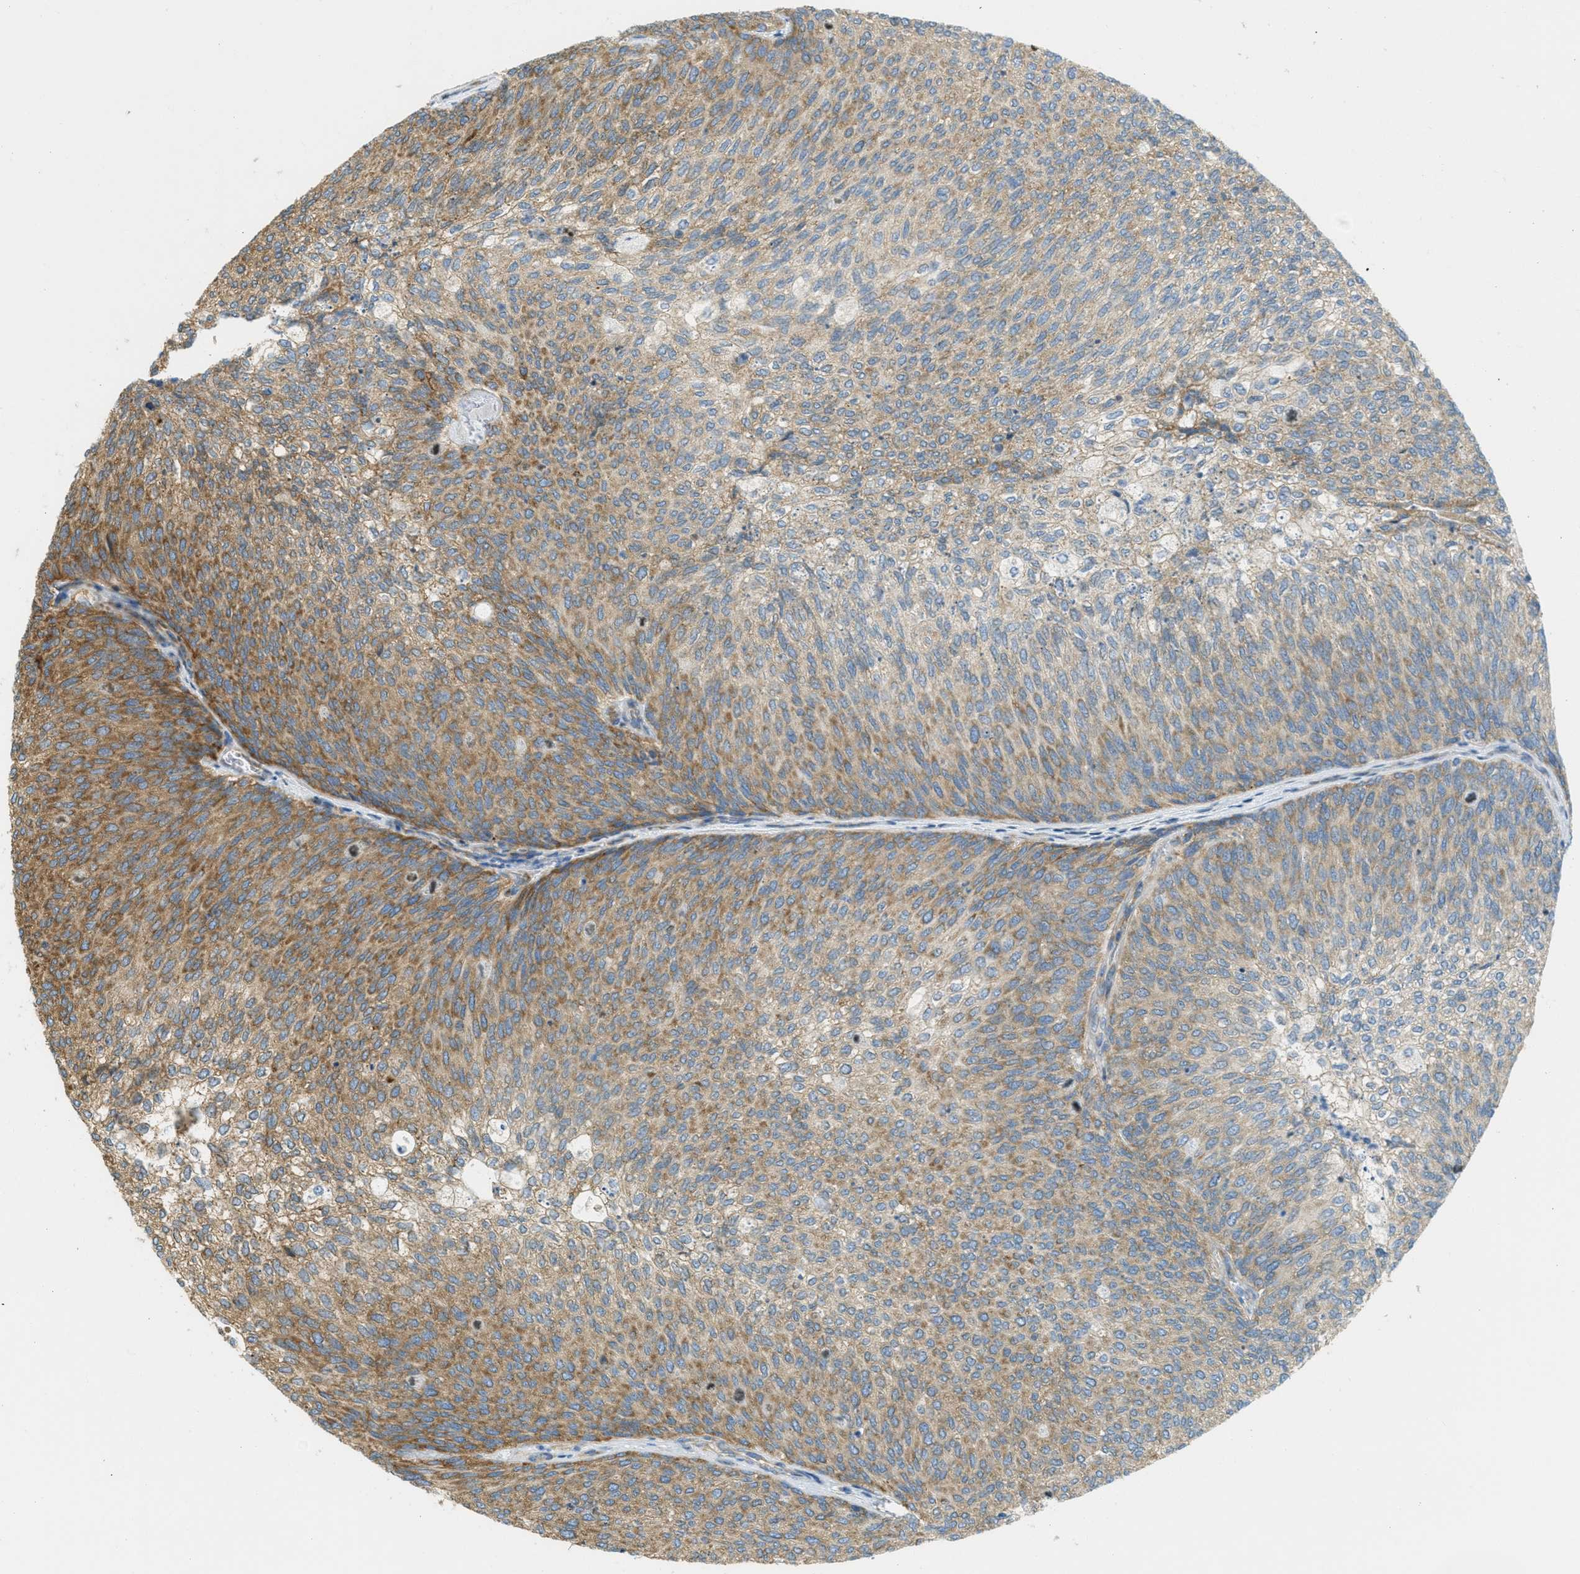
{"staining": {"intensity": "moderate", "quantity": "25%-75%", "location": "cytoplasmic/membranous"}, "tissue": "urothelial cancer", "cell_type": "Tumor cells", "image_type": "cancer", "snomed": [{"axis": "morphology", "description": "Urothelial carcinoma, Low grade"}, {"axis": "topography", "description": "Urinary bladder"}], "caption": "Immunohistochemistry (IHC) micrograph of neoplastic tissue: human urothelial carcinoma (low-grade) stained using immunohistochemistry (IHC) shows medium levels of moderate protein expression localized specifically in the cytoplasmic/membranous of tumor cells, appearing as a cytoplasmic/membranous brown color.", "gene": "ABCF1", "patient": {"sex": "female", "age": 79}}